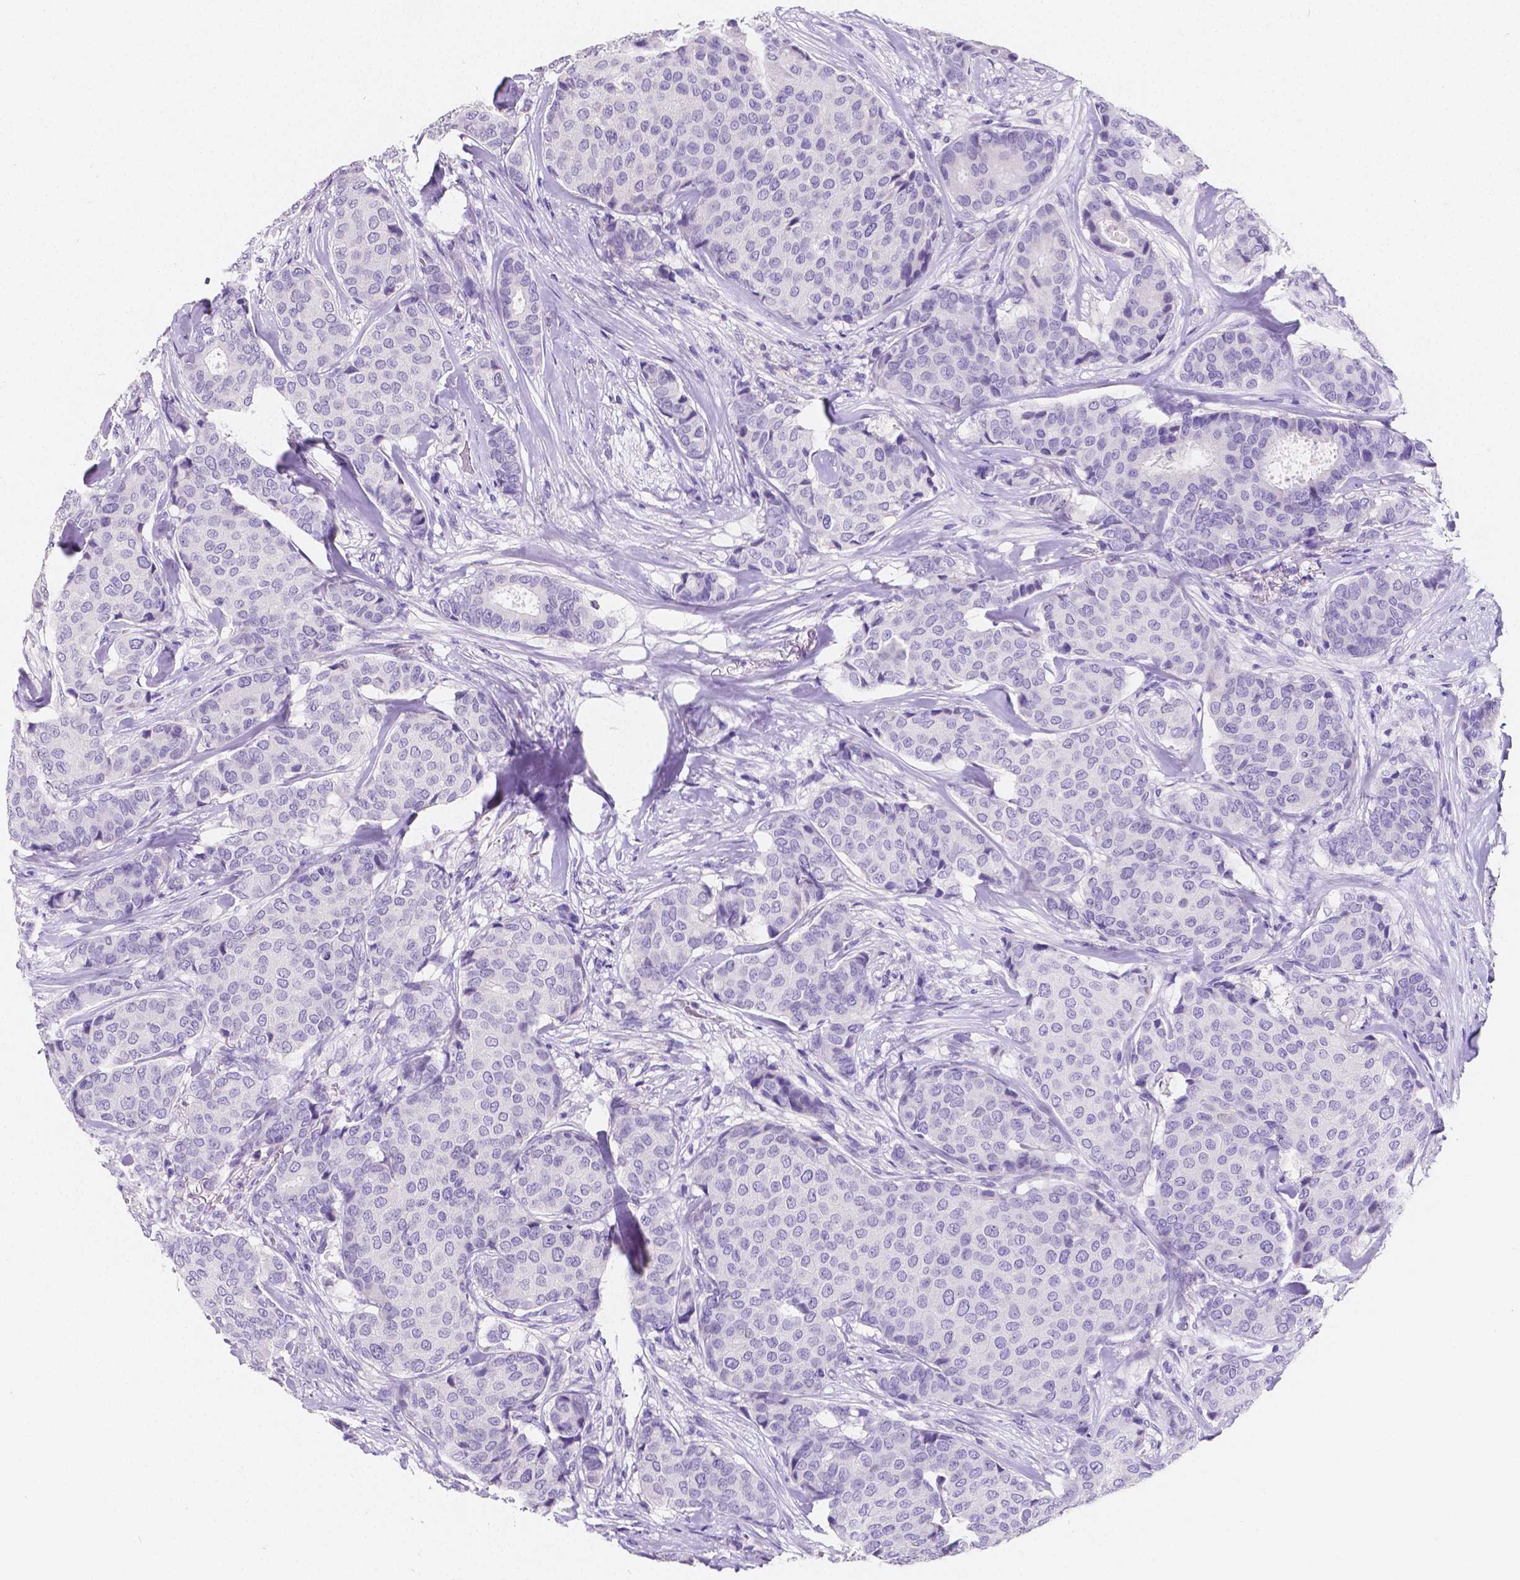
{"staining": {"intensity": "negative", "quantity": "none", "location": "none"}, "tissue": "breast cancer", "cell_type": "Tumor cells", "image_type": "cancer", "snomed": [{"axis": "morphology", "description": "Duct carcinoma"}, {"axis": "topography", "description": "Breast"}], "caption": "This is an IHC micrograph of human breast infiltrating ductal carcinoma. There is no positivity in tumor cells.", "gene": "SATB2", "patient": {"sex": "female", "age": 75}}